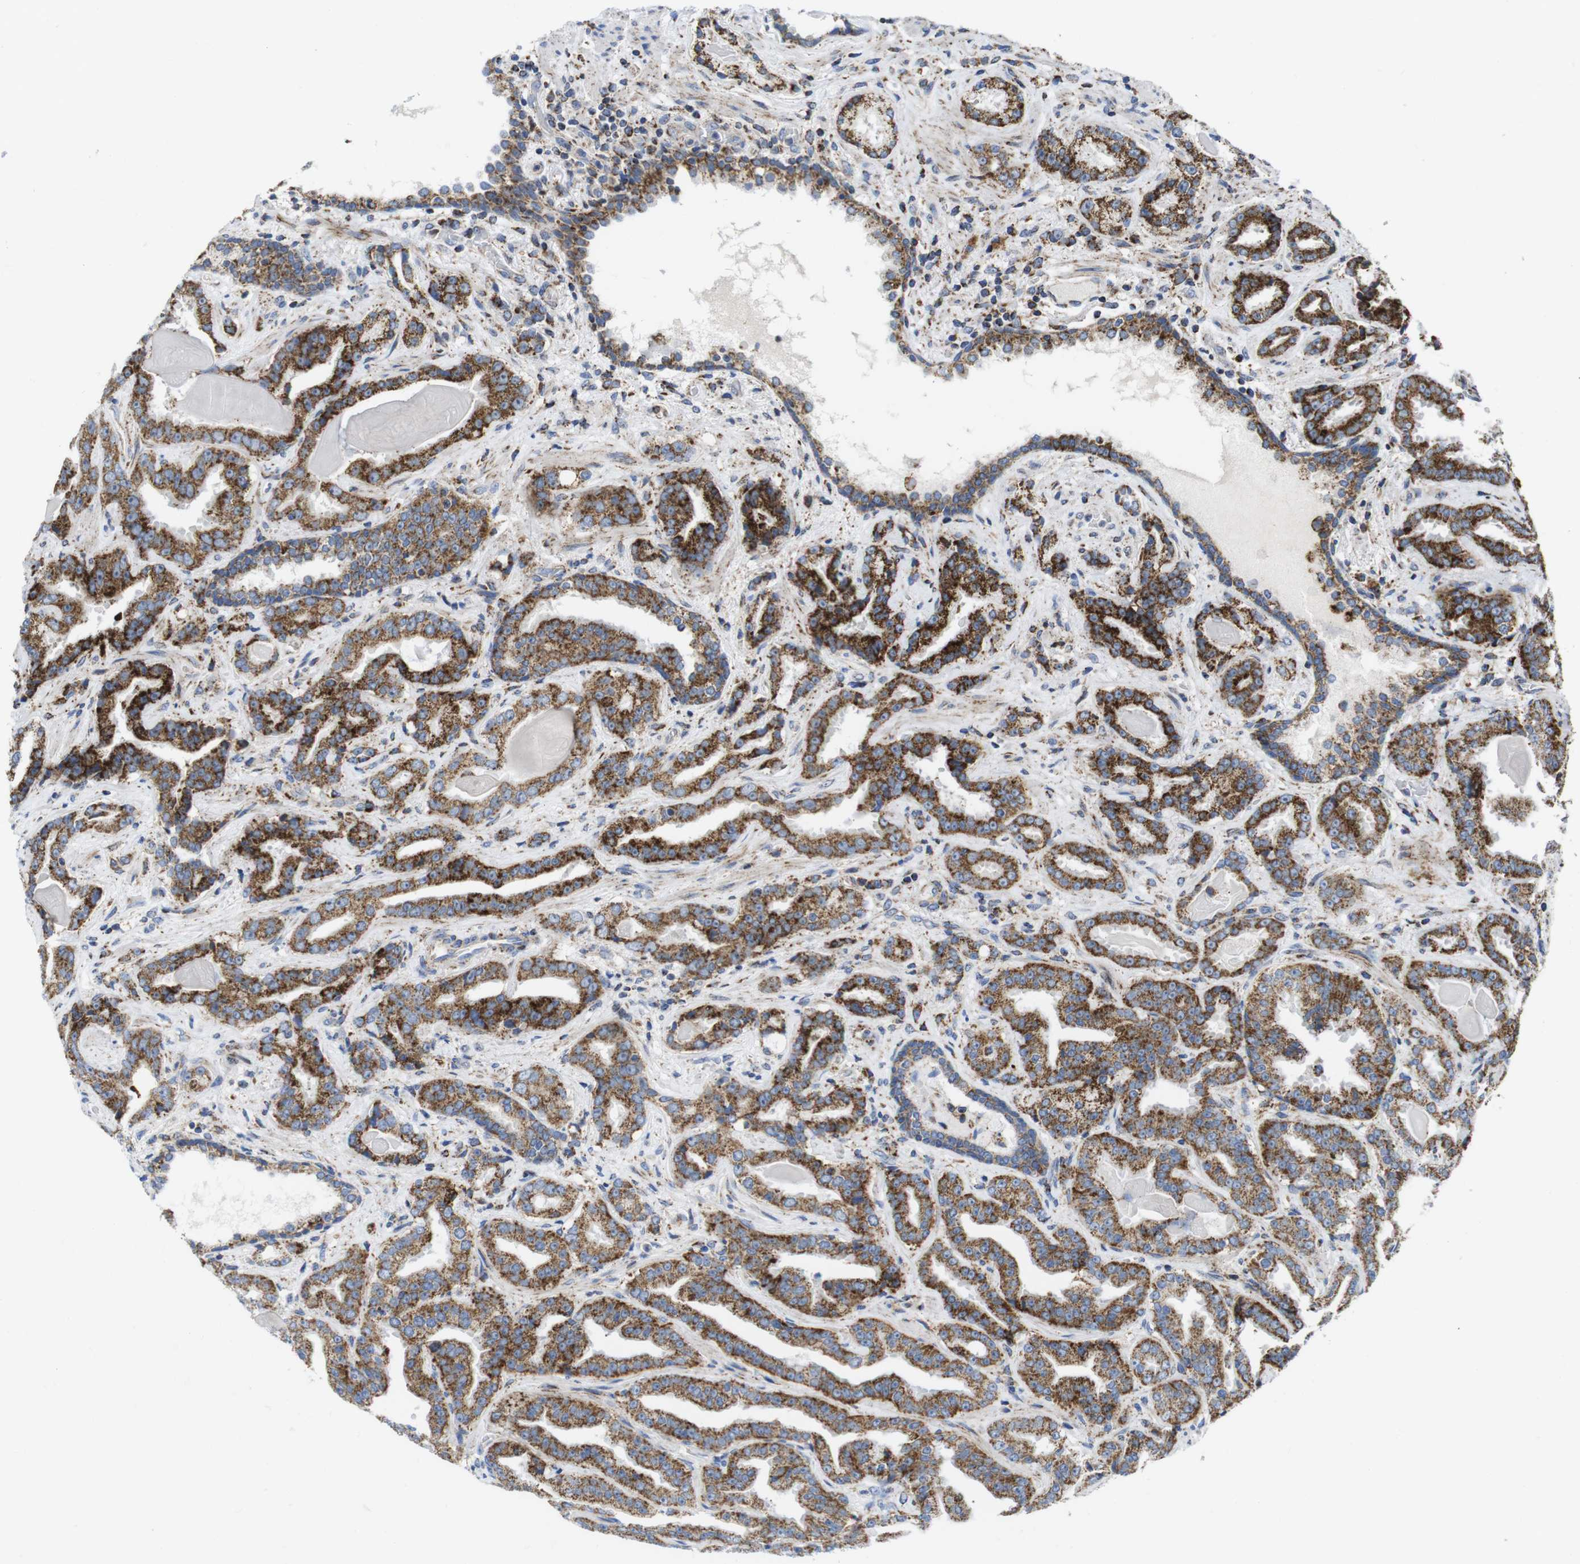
{"staining": {"intensity": "strong", "quantity": ">75%", "location": "cytoplasmic/membranous"}, "tissue": "prostate cancer", "cell_type": "Tumor cells", "image_type": "cancer", "snomed": [{"axis": "morphology", "description": "Adenocarcinoma, Low grade"}, {"axis": "topography", "description": "Prostate"}], "caption": "Brown immunohistochemical staining in prostate low-grade adenocarcinoma displays strong cytoplasmic/membranous positivity in approximately >75% of tumor cells.", "gene": "TMEM192", "patient": {"sex": "male", "age": 60}}